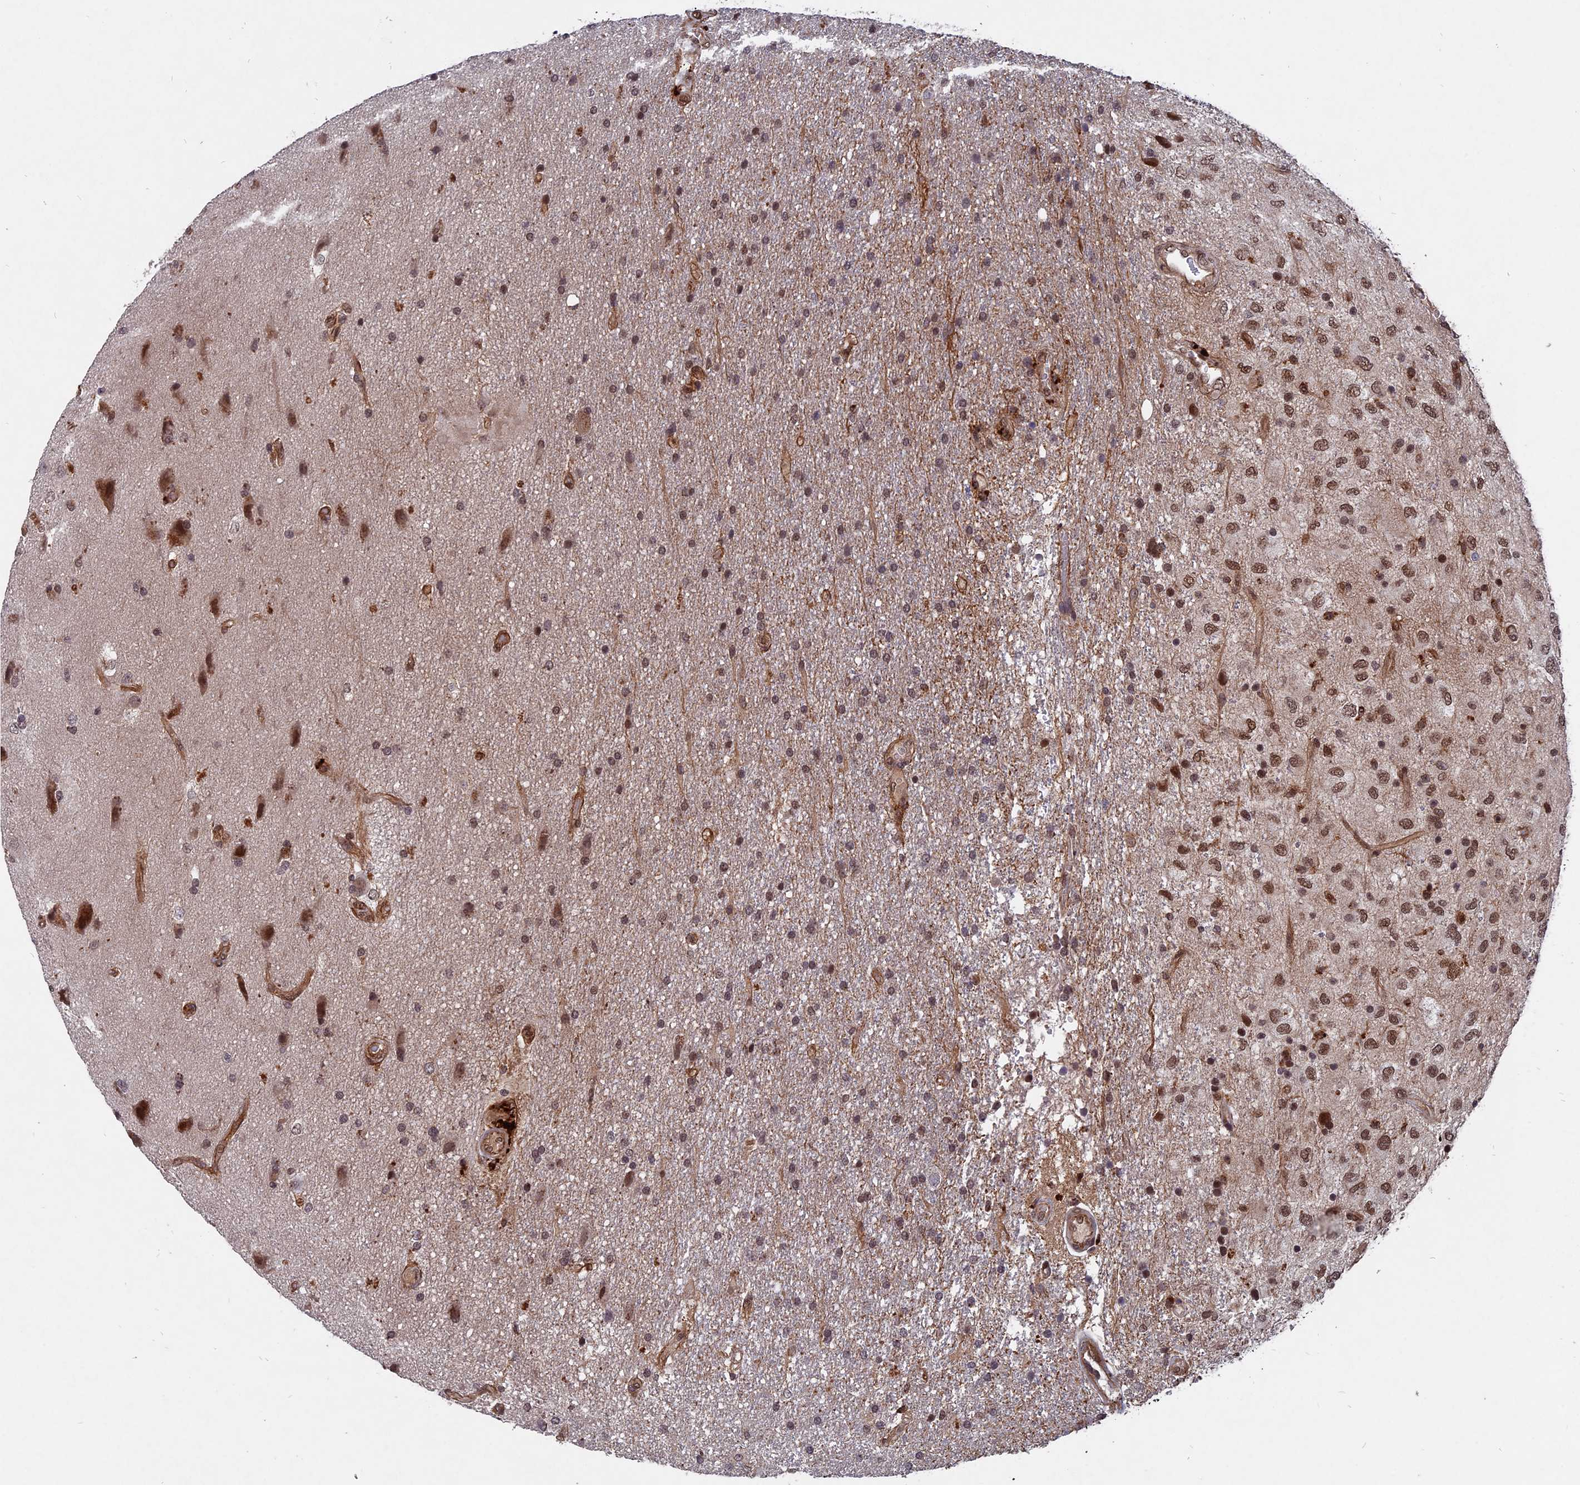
{"staining": {"intensity": "moderate", "quantity": ">75%", "location": "nuclear"}, "tissue": "glioma", "cell_type": "Tumor cells", "image_type": "cancer", "snomed": [{"axis": "morphology", "description": "Glioma, malignant, Low grade"}, {"axis": "topography", "description": "Brain"}], "caption": "Protein staining of low-grade glioma (malignant) tissue reveals moderate nuclear expression in approximately >75% of tumor cells.", "gene": "NOSIP", "patient": {"sex": "male", "age": 66}}